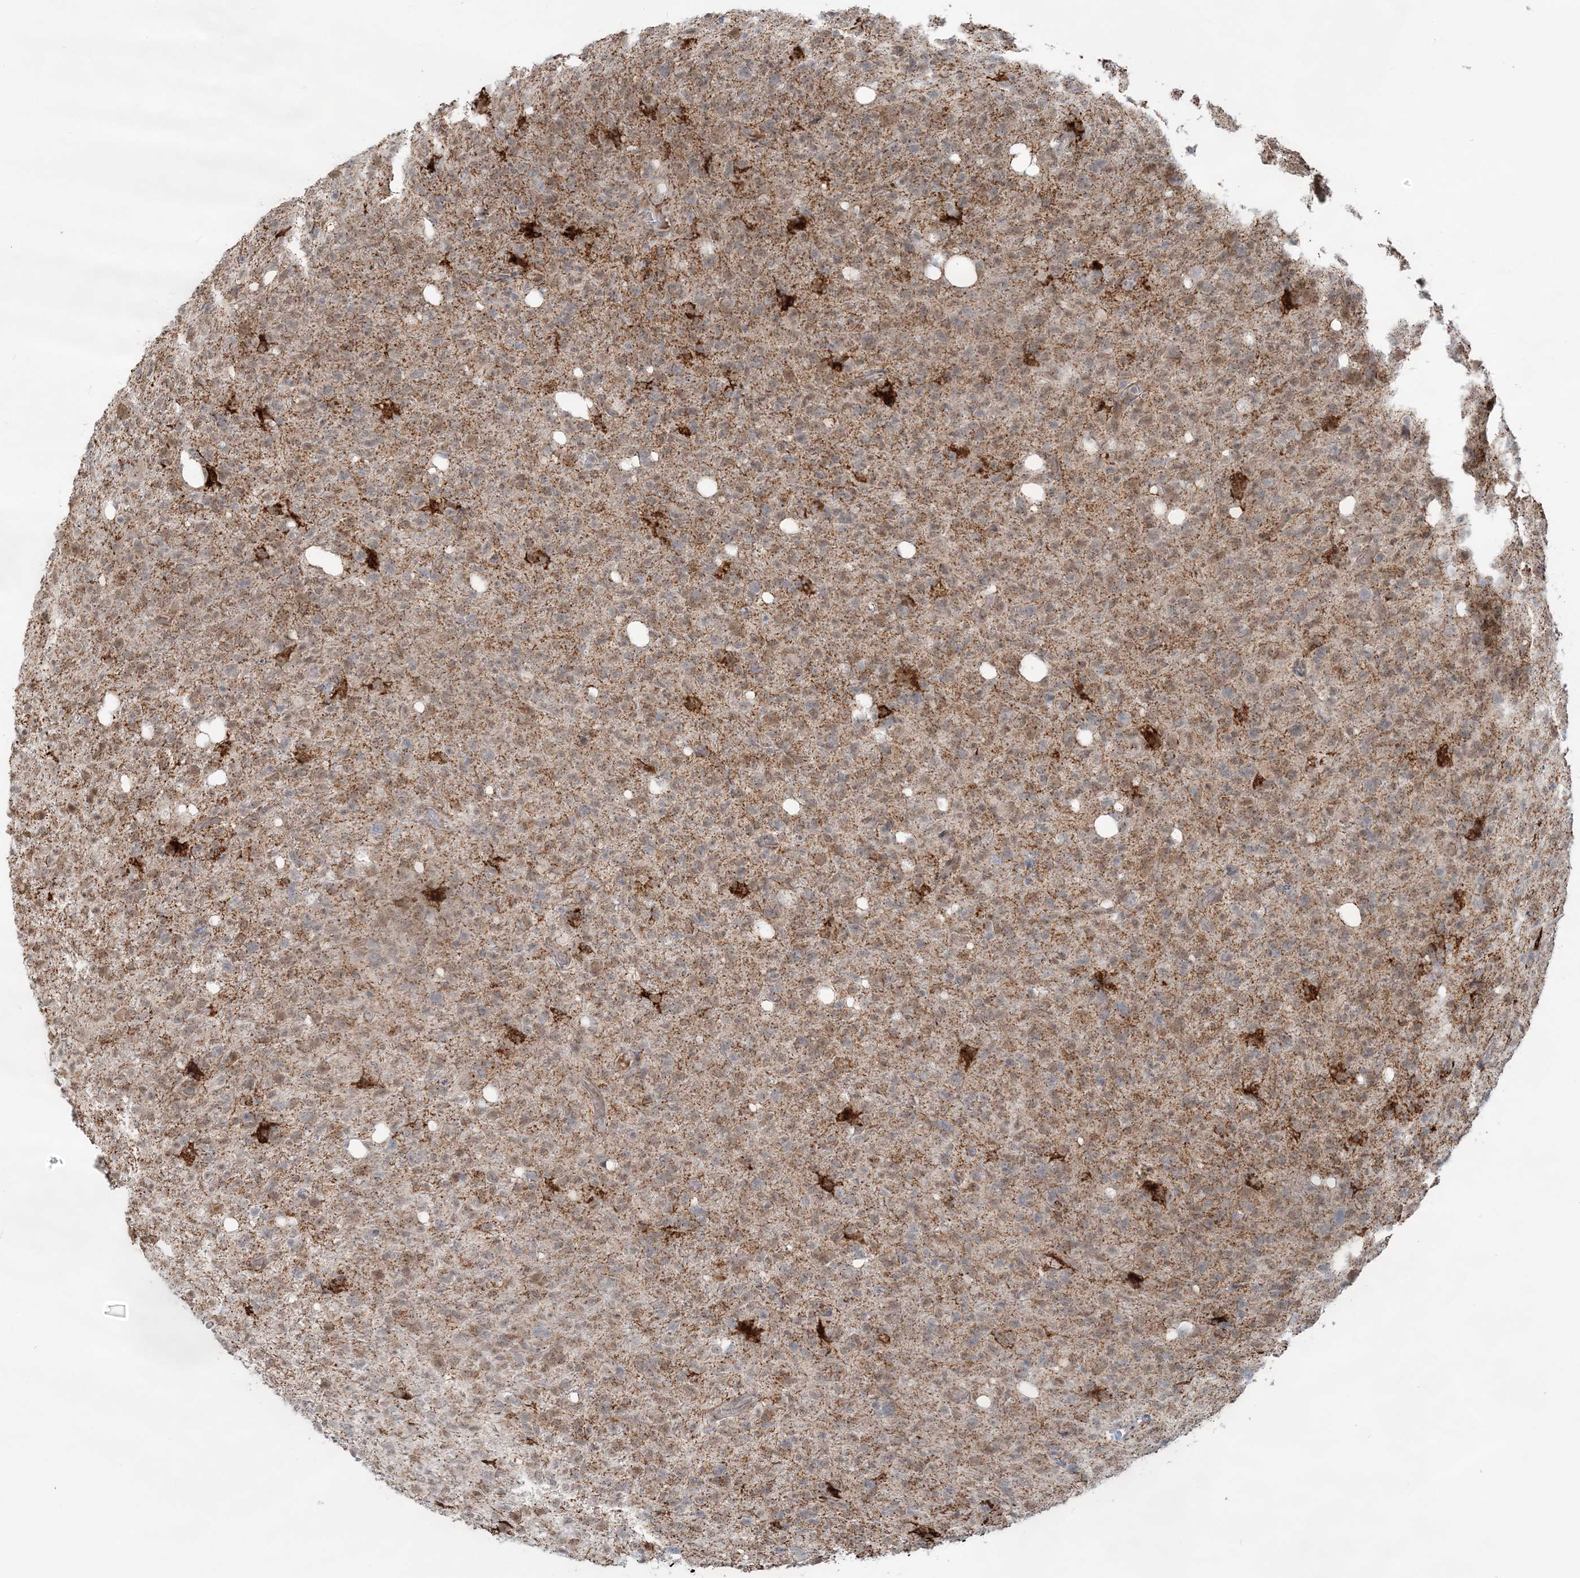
{"staining": {"intensity": "weak", "quantity": ">75%", "location": "cytoplasmic/membranous,nuclear"}, "tissue": "glioma", "cell_type": "Tumor cells", "image_type": "cancer", "snomed": [{"axis": "morphology", "description": "Glioma, malignant, High grade"}, {"axis": "topography", "description": "Brain"}], "caption": "Approximately >75% of tumor cells in human glioma demonstrate weak cytoplasmic/membranous and nuclear protein expression as visualized by brown immunohistochemical staining.", "gene": "SH3PXD2A", "patient": {"sex": "female", "age": 57}}